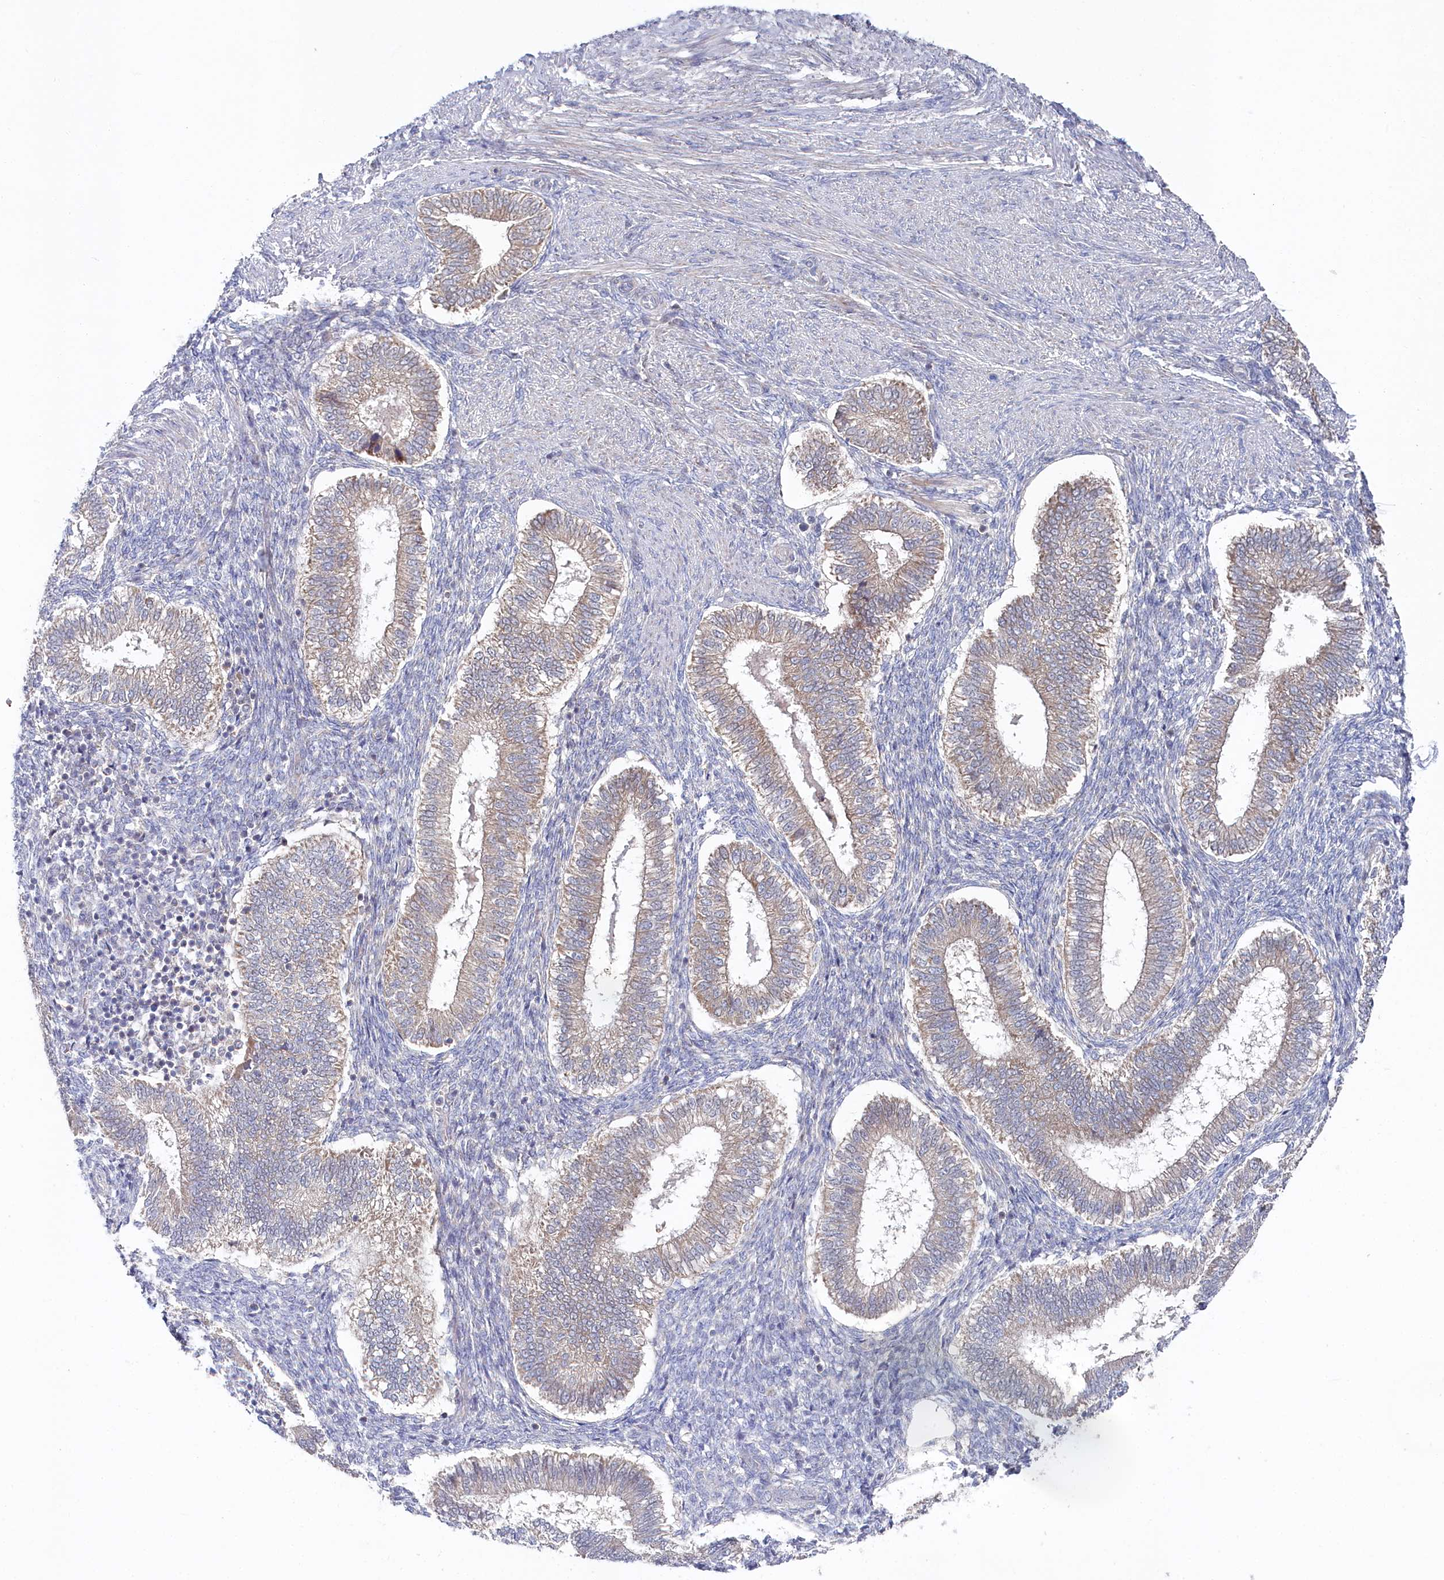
{"staining": {"intensity": "weak", "quantity": "<25%", "location": "cytoplasmic/membranous"}, "tissue": "endometrium", "cell_type": "Cells in endometrial stroma", "image_type": "normal", "snomed": [{"axis": "morphology", "description": "Normal tissue, NOS"}, {"axis": "topography", "description": "Endometrium"}], "caption": "The photomicrograph displays no significant expression in cells in endometrial stroma of endometrium.", "gene": "WAPL", "patient": {"sex": "female", "age": 25}}